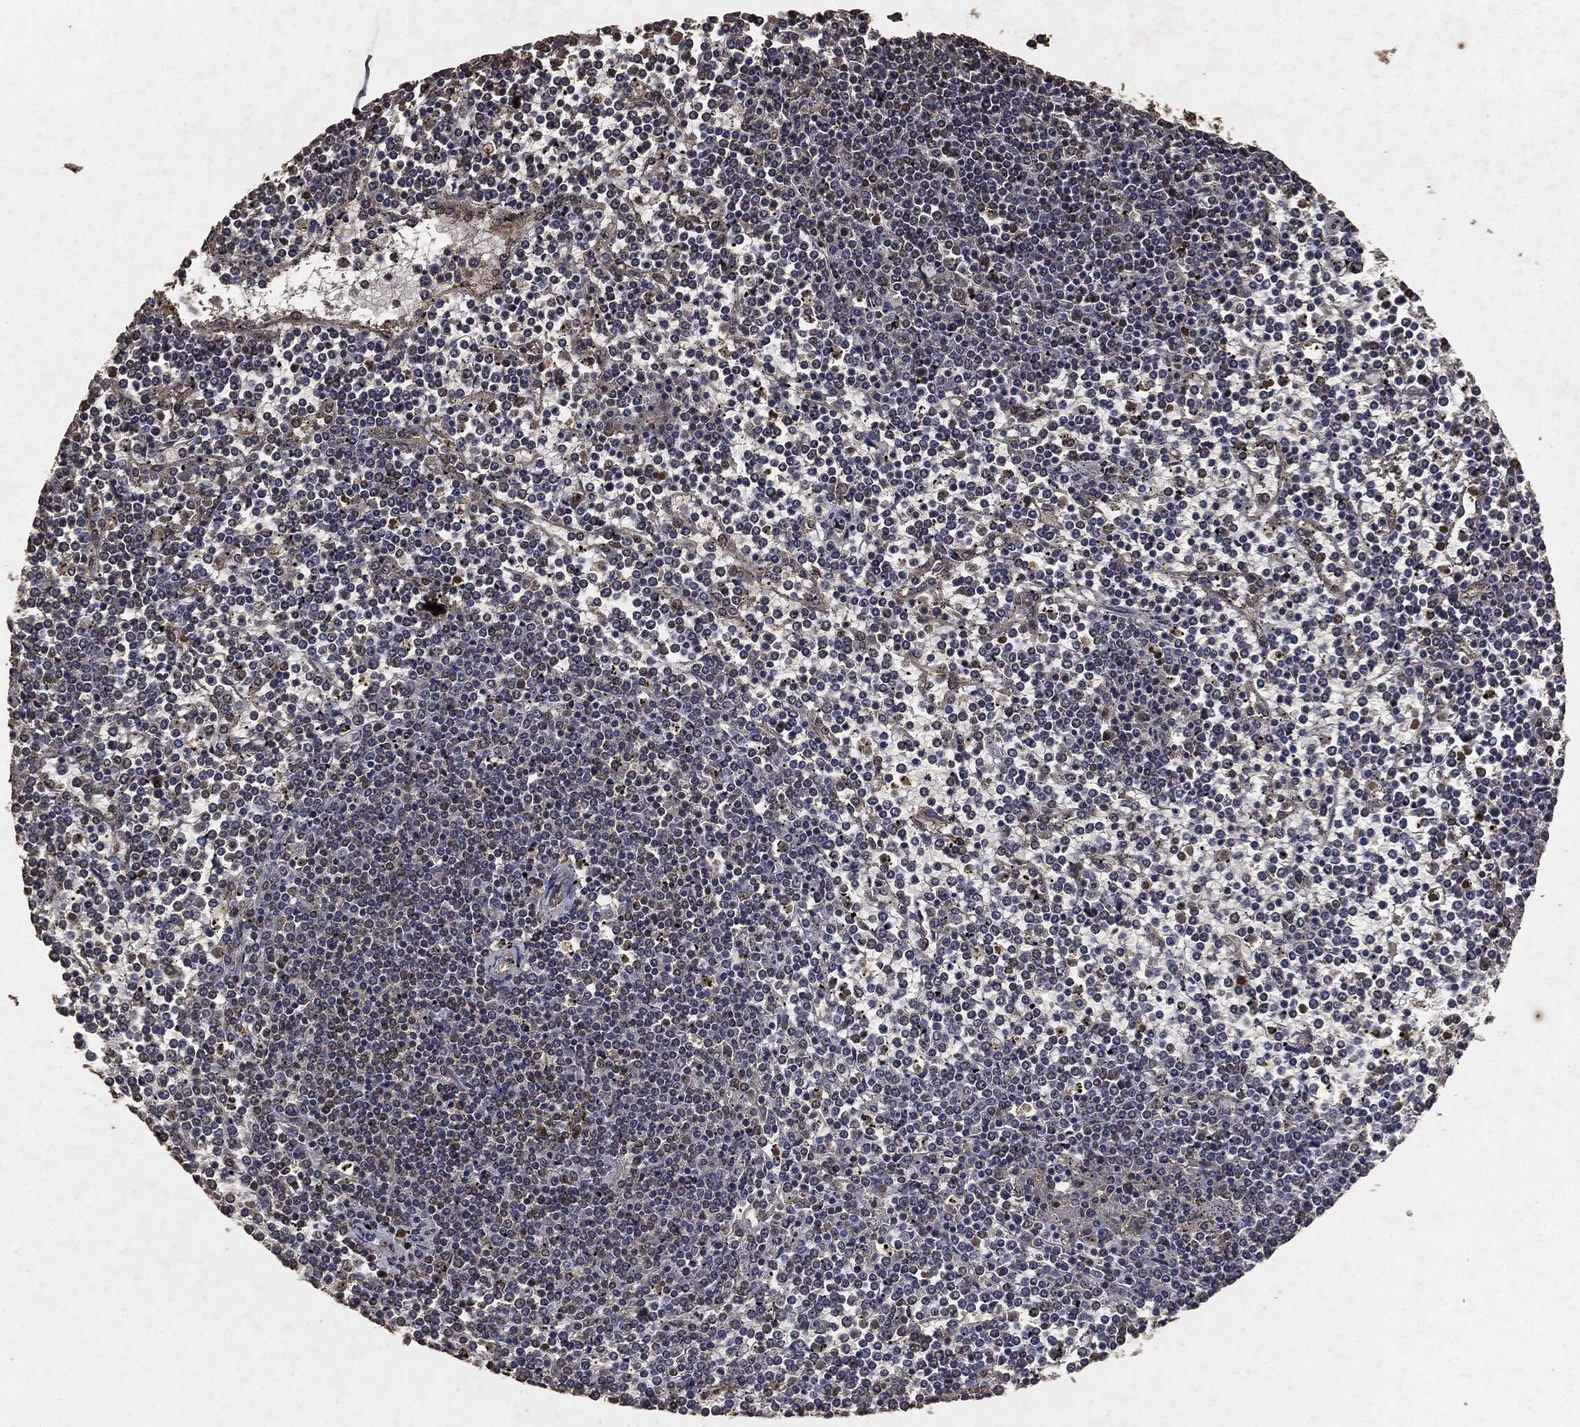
{"staining": {"intensity": "negative", "quantity": "none", "location": "none"}, "tissue": "lymphoma", "cell_type": "Tumor cells", "image_type": "cancer", "snomed": [{"axis": "morphology", "description": "Malignant lymphoma, non-Hodgkin's type, Low grade"}, {"axis": "topography", "description": "Spleen"}], "caption": "DAB immunohistochemical staining of lymphoma displays no significant staining in tumor cells. (IHC, brightfield microscopy, high magnification).", "gene": "AKT1S1", "patient": {"sex": "female", "age": 19}}